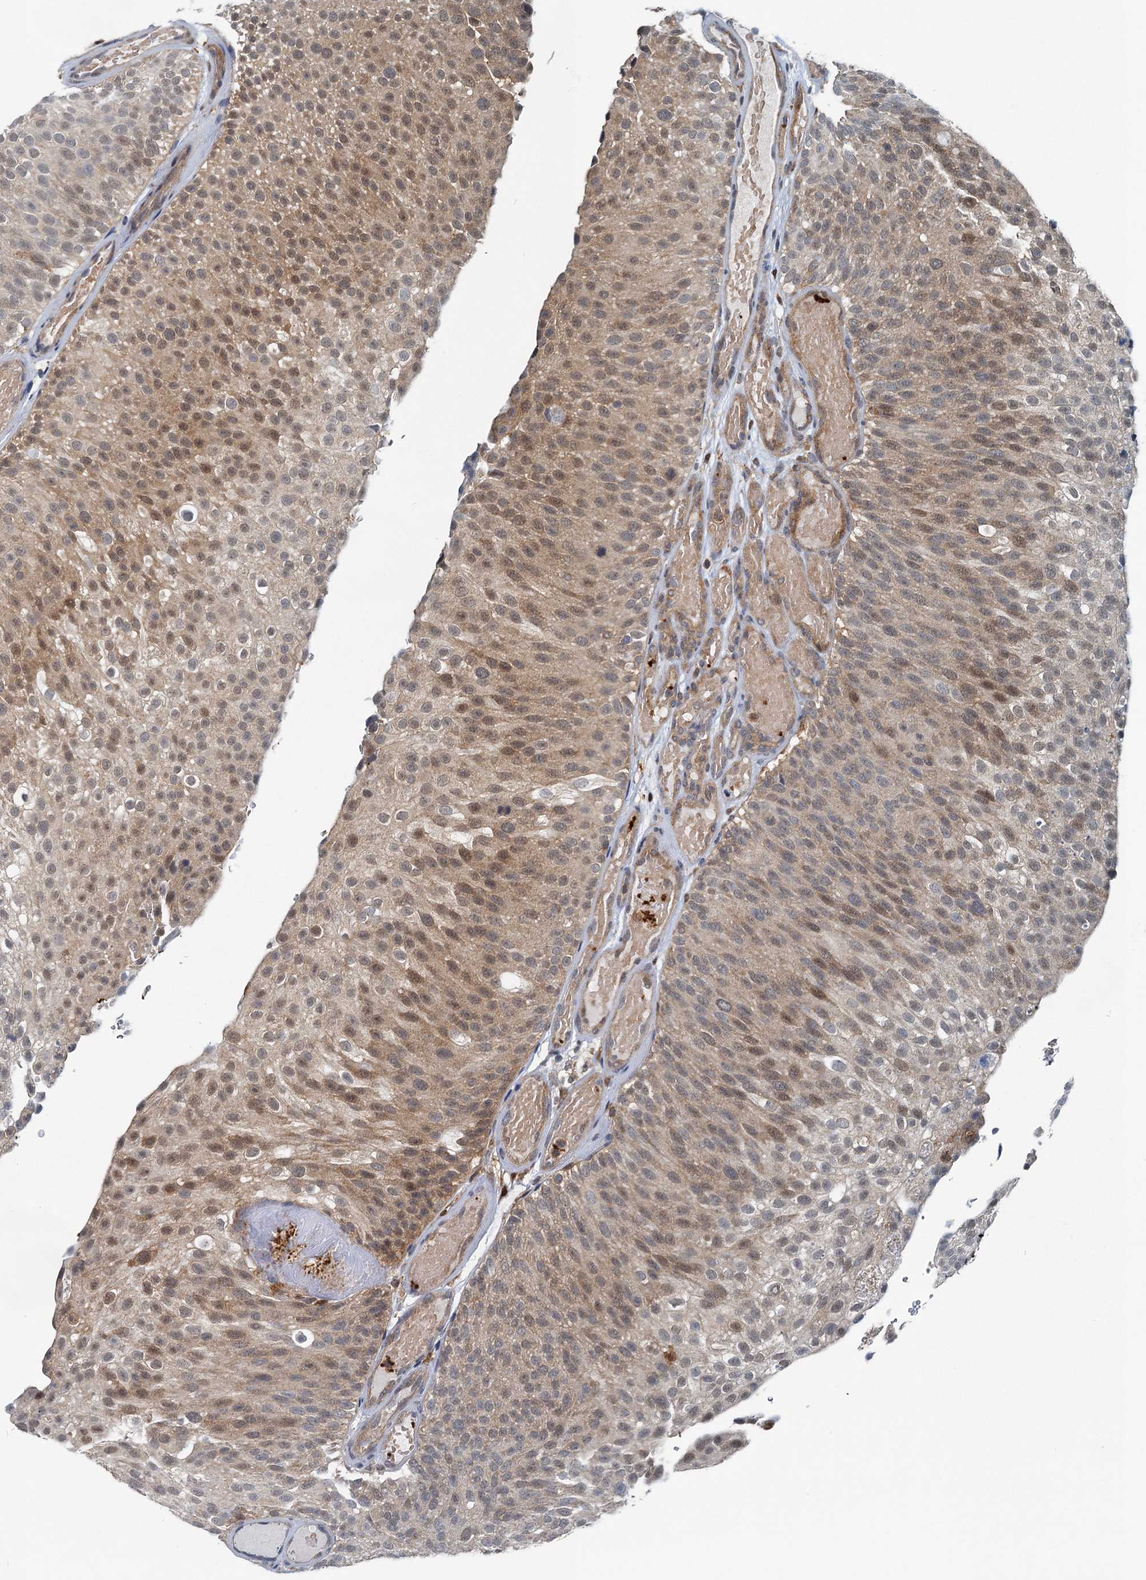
{"staining": {"intensity": "moderate", "quantity": ">75%", "location": "cytoplasmic/membranous,nuclear"}, "tissue": "urothelial cancer", "cell_type": "Tumor cells", "image_type": "cancer", "snomed": [{"axis": "morphology", "description": "Urothelial carcinoma, Low grade"}, {"axis": "topography", "description": "Urinary bladder"}], "caption": "Tumor cells exhibit medium levels of moderate cytoplasmic/membranous and nuclear staining in approximately >75% of cells in human urothelial carcinoma (low-grade). (Brightfield microscopy of DAB IHC at high magnification).", "gene": "GCLM", "patient": {"sex": "male", "age": 78}}